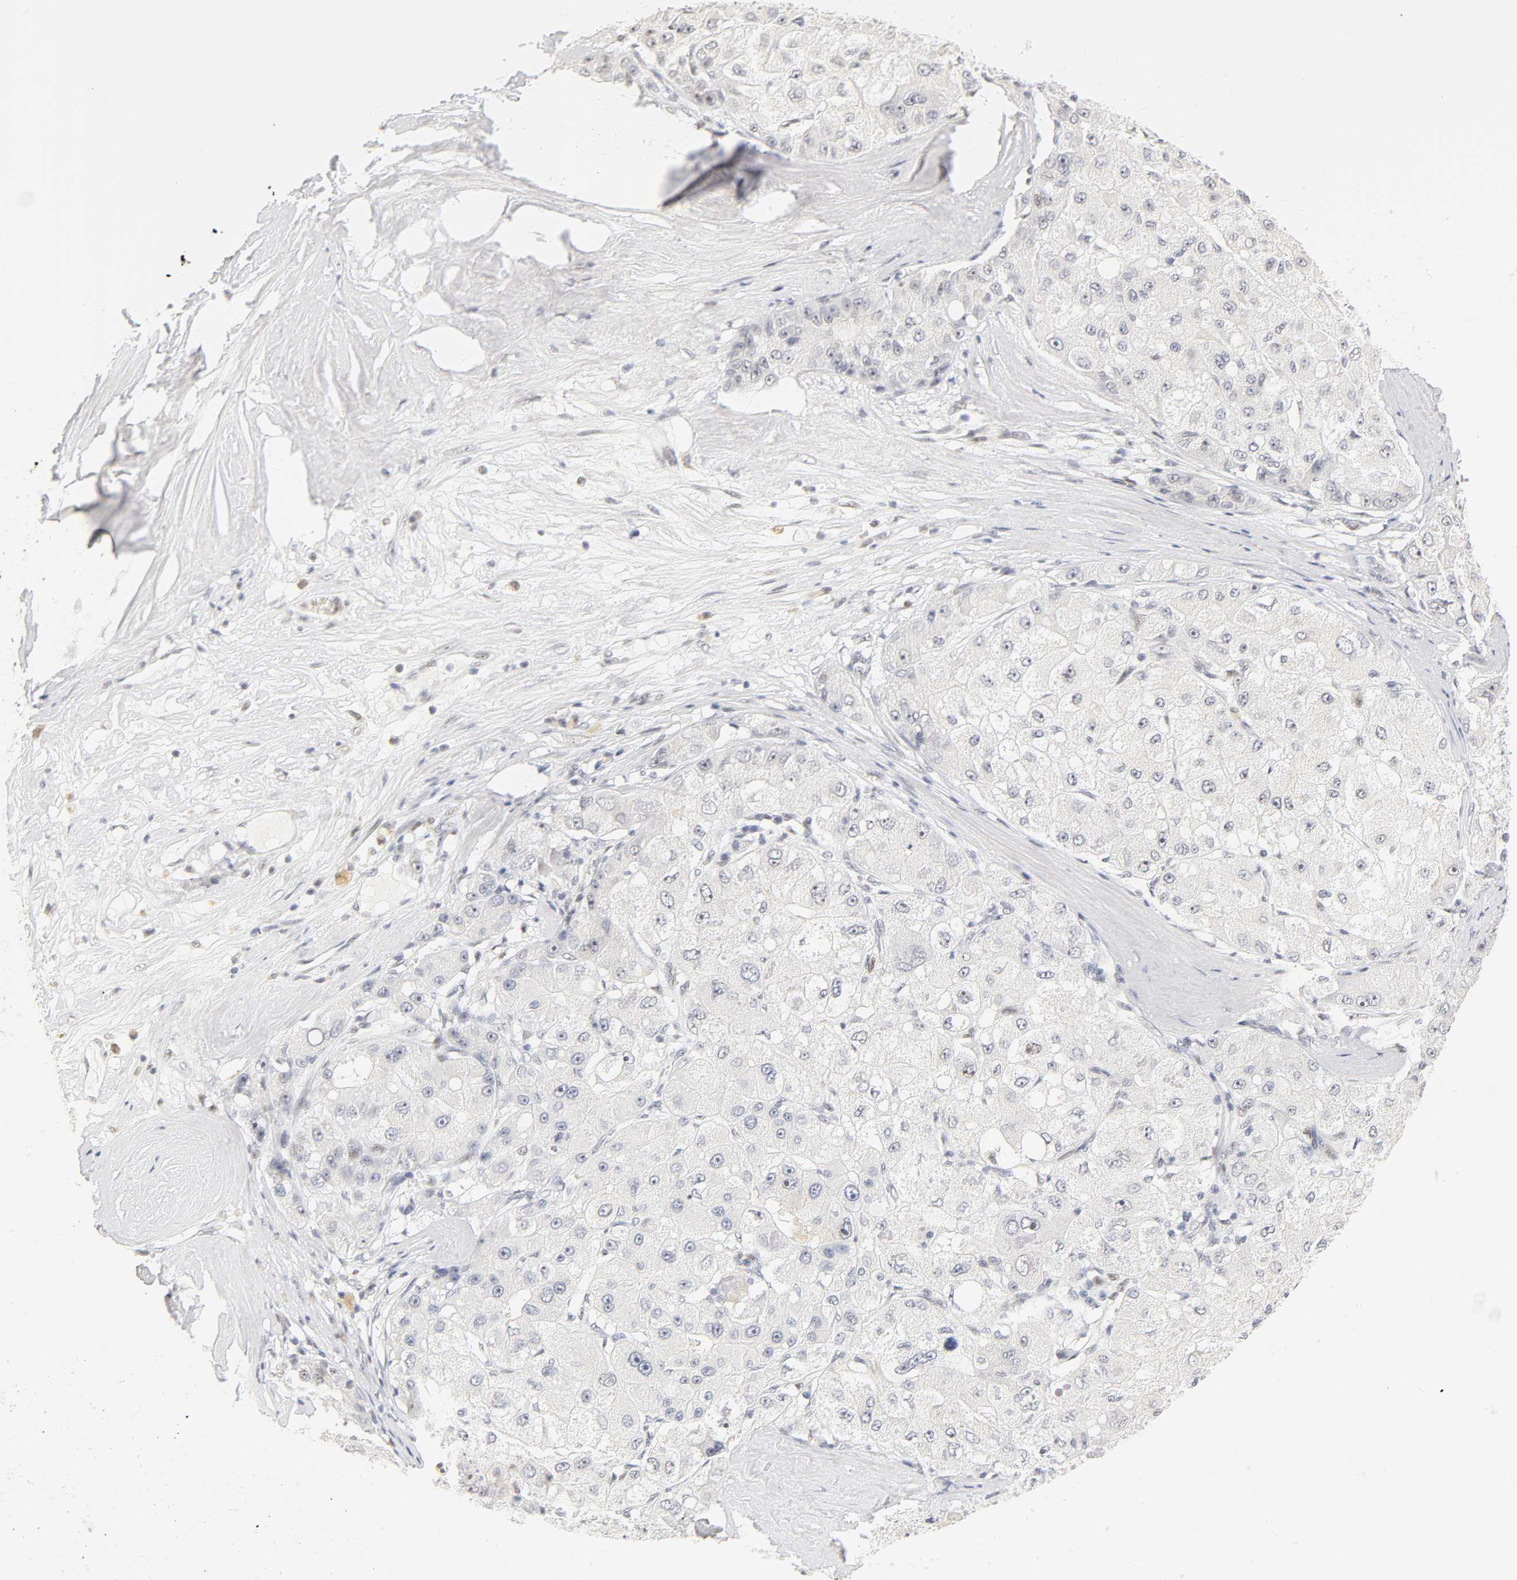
{"staining": {"intensity": "negative", "quantity": "none", "location": "none"}, "tissue": "liver cancer", "cell_type": "Tumor cells", "image_type": "cancer", "snomed": [{"axis": "morphology", "description": "Carcinoma, Hepatocellular, NOS"}, {"axis": "topography", "description": "Liver"}], "caption": "Hepatocellular carcinoma (liver) was stained to show a protein in brown. There is no significant staining in tumor cells.", "gene": "MNAT1", "patient": {"sex": "male", "age": 80}}